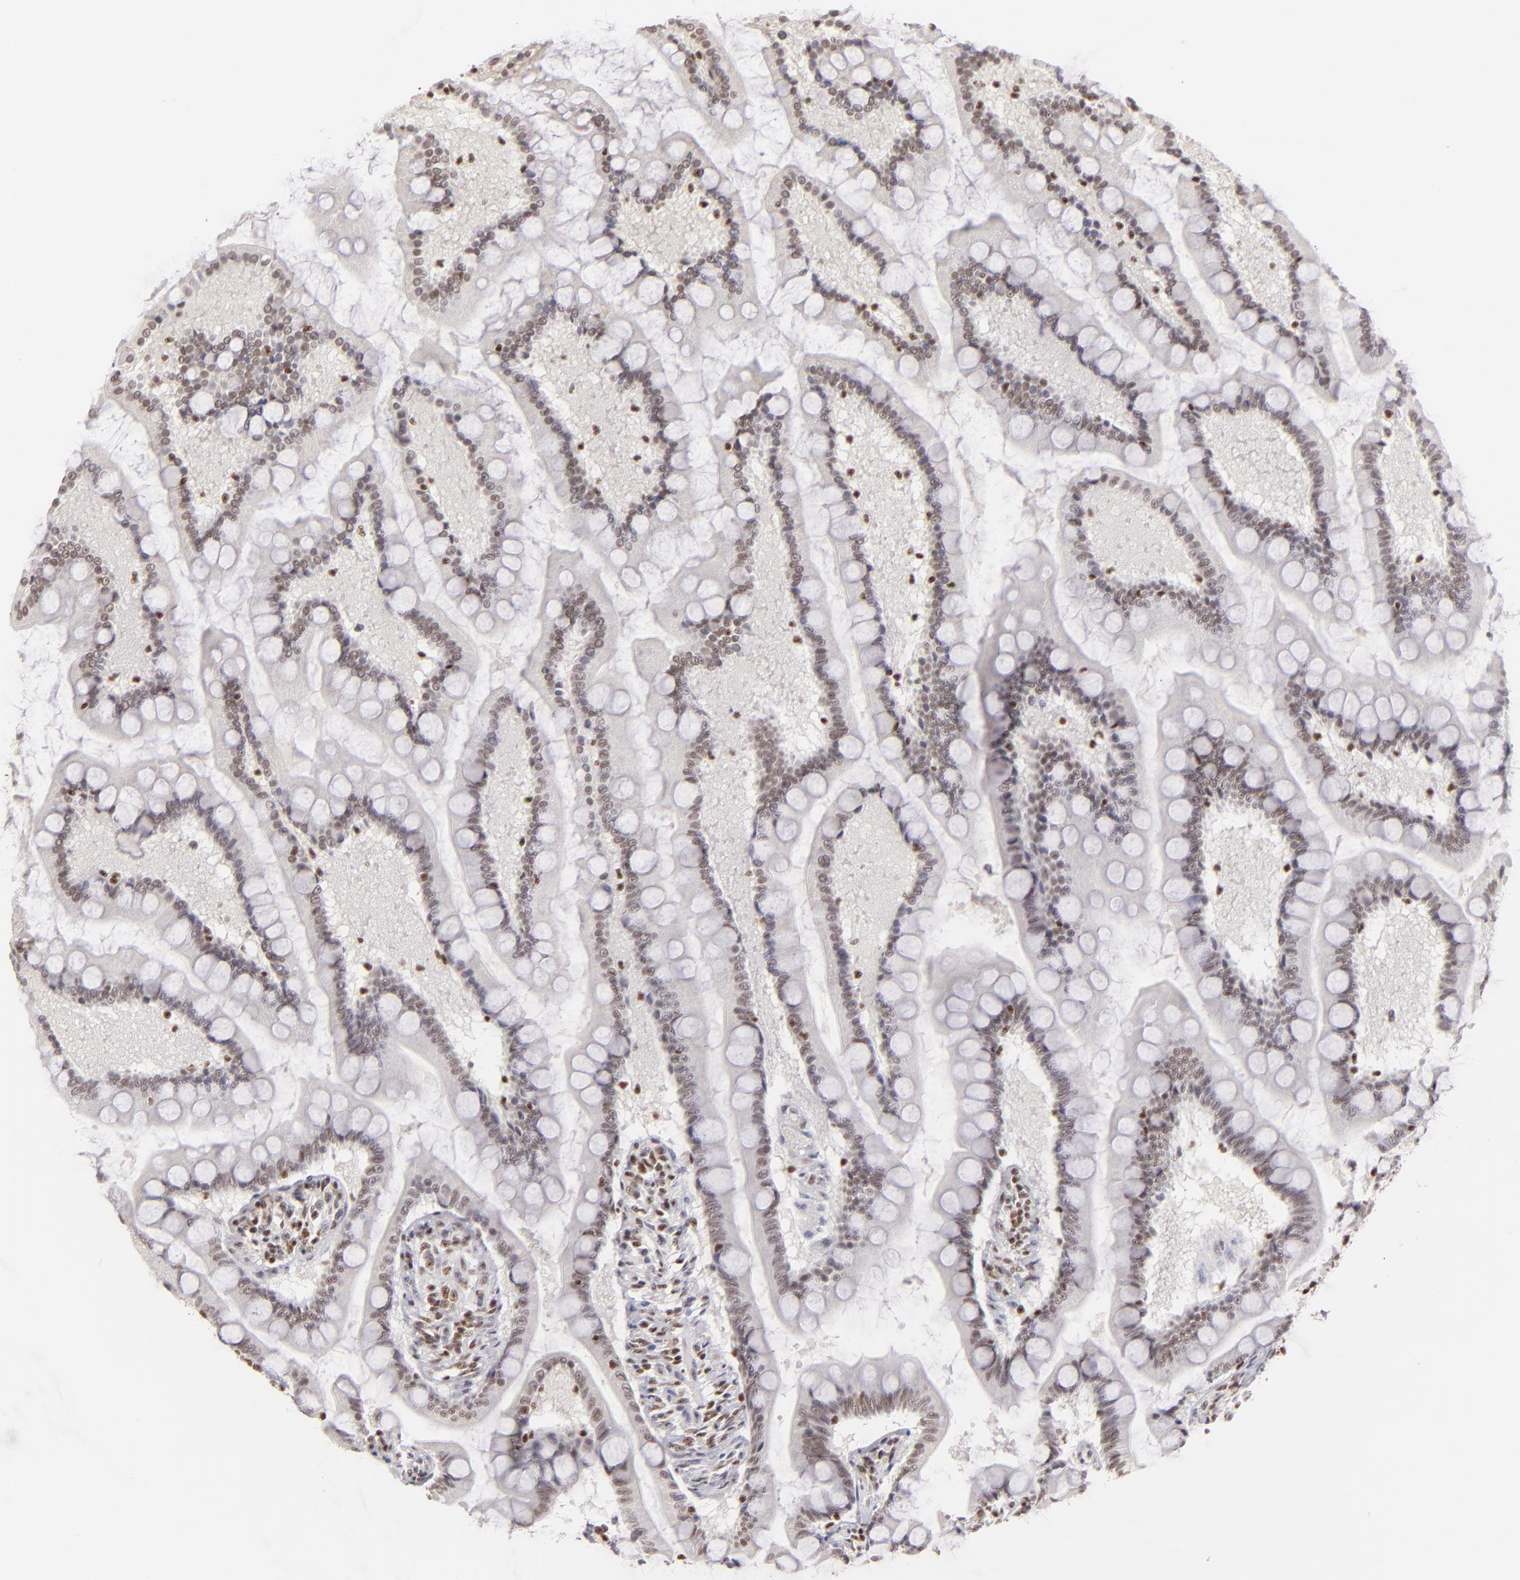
{"staining": {"intensity": "weak", "quantity": "25%-75%", "location": "nuclear"}, "tissue": "small intestine", "cell_type": "Glandular cells", "image_type": "normal", "snomed": [{"axis": "morphology", "description": "Normal tissue, NOS"}, {"axis": "topography", "description": "Small intestine"}], "caption": "Weak nuclear positivity for a protein is identified in approximately 25%-75% of glandular cells of benign small intestine using immunohistochemistry.", "gene": "DAXX", "patient": {"sex": "male", "age": 41}}